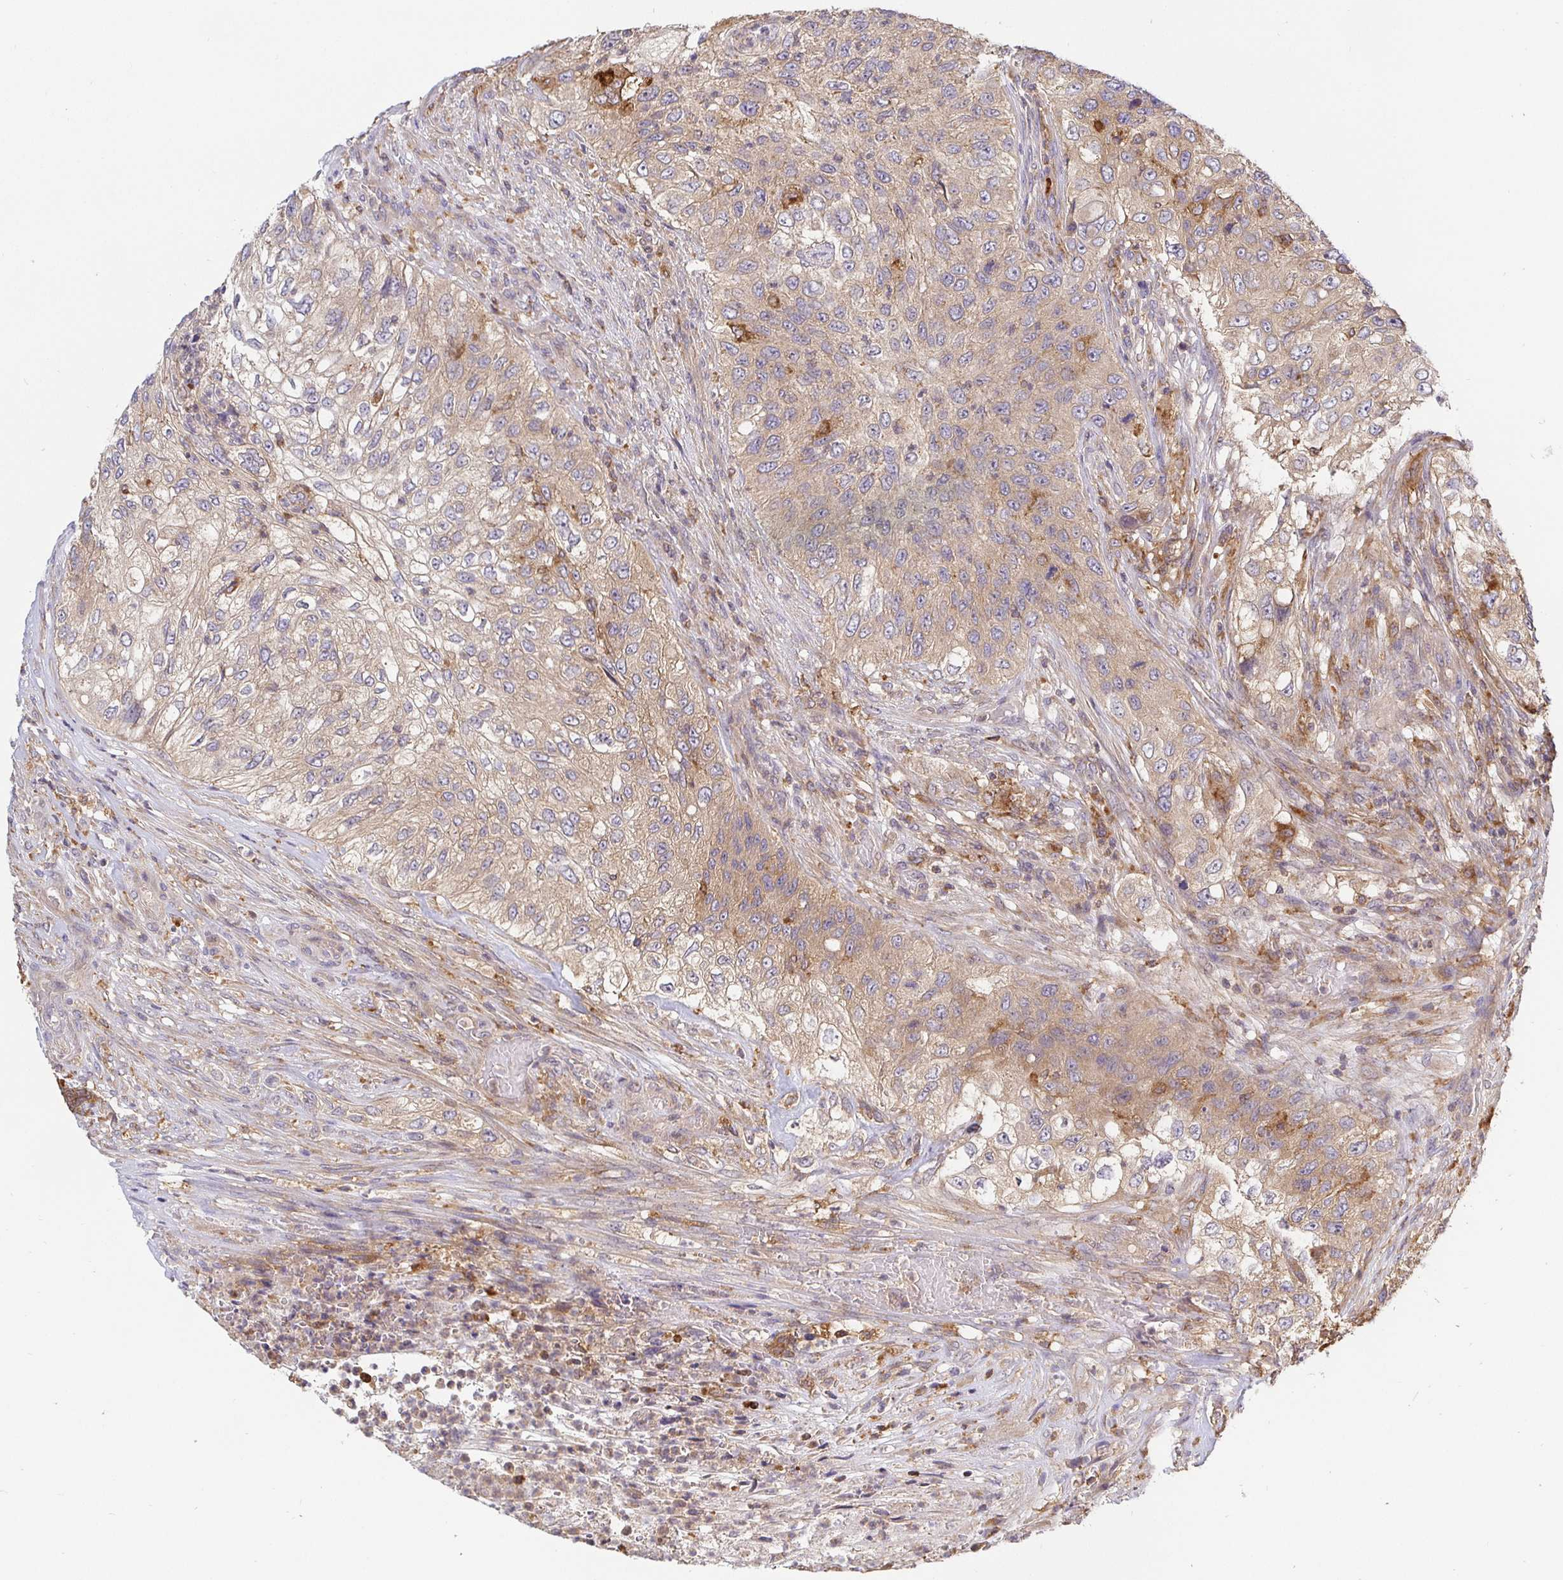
{"staining": {"intensity": "weak", "quantity": ">75%", "location": "cytoplasmic/membranous"}, "tissue": "urothelial cancer", "cell_type": "Tumor cells", "image_type": "cancer", "snomed": [{"axis": "morphology", "description": "Urothelial carcinoma, High grade"}, {"axis": "topography", "description": "Urinary bladder"}], "caption": "DAB immunohistochemical staining of human high-grade urothelial carcinoma demonstrates weak cytoplasmic/membranous protein expression in about >75% of tumor cells. (brown staining indicates protein expression, while blue staining denotes nuclei).", "gene": "ATP6V1F", "patient": {"sex": "female", "age": 60}}